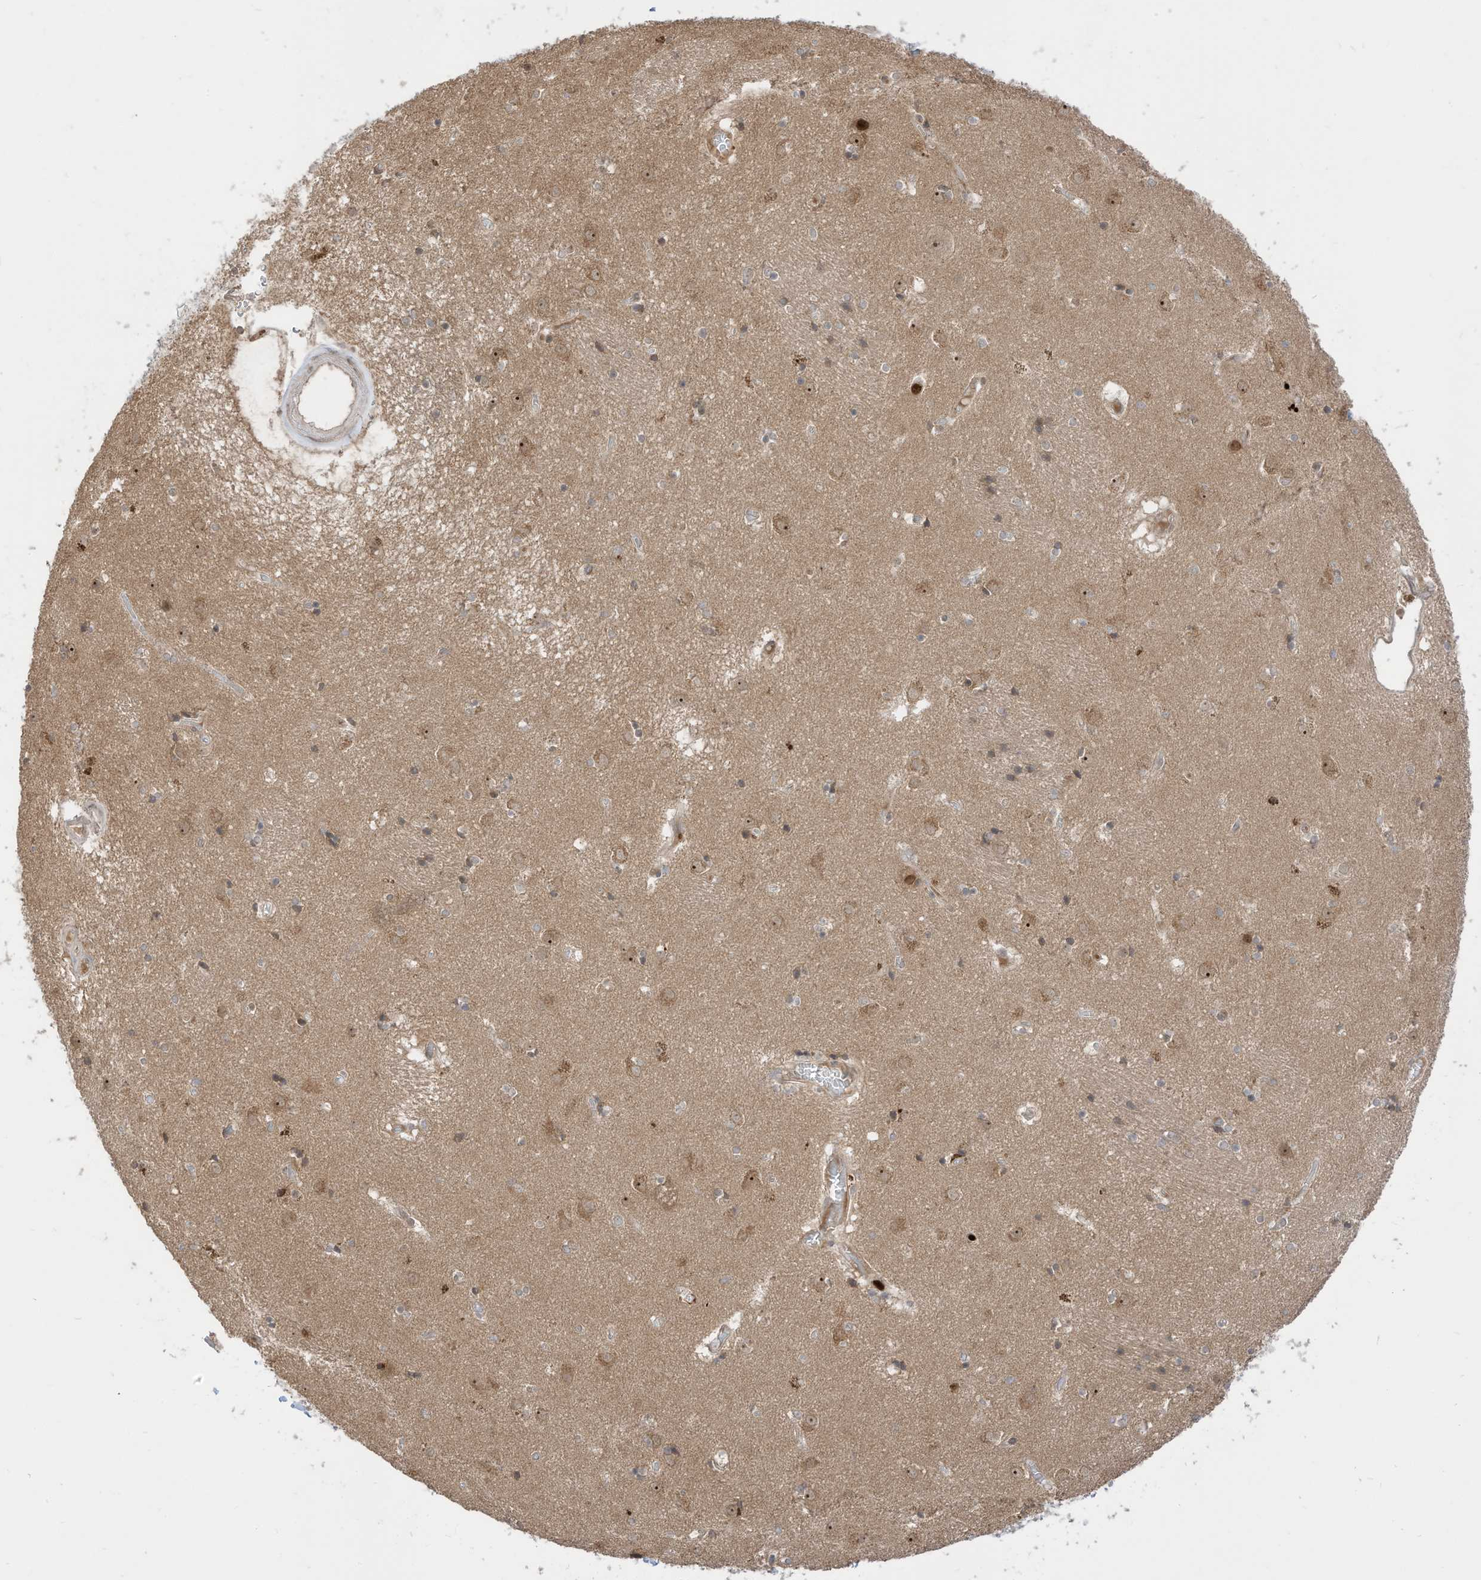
{"staining": {"intensity": "negative", "quantity": "none", "location": "none"}, "tissue": "caudate", "cell_type": "Glial cells", "image_type": "normal", "snomed": [{"axis": "morphology", "description": "Normal tissue, NOS"}, {"axis": "topography", "description": "Lateral ventricle wall"}], "caption": "Immunohistochemistry of normal caudate exhibits no expression in glial cells. Brightfield microscopy of IHC stained with DAB (brown) and hematoxylin (blue), captured at high magnification.", "gene": "CNKSR1", "patient": {"sex": "male", "age": 70}}